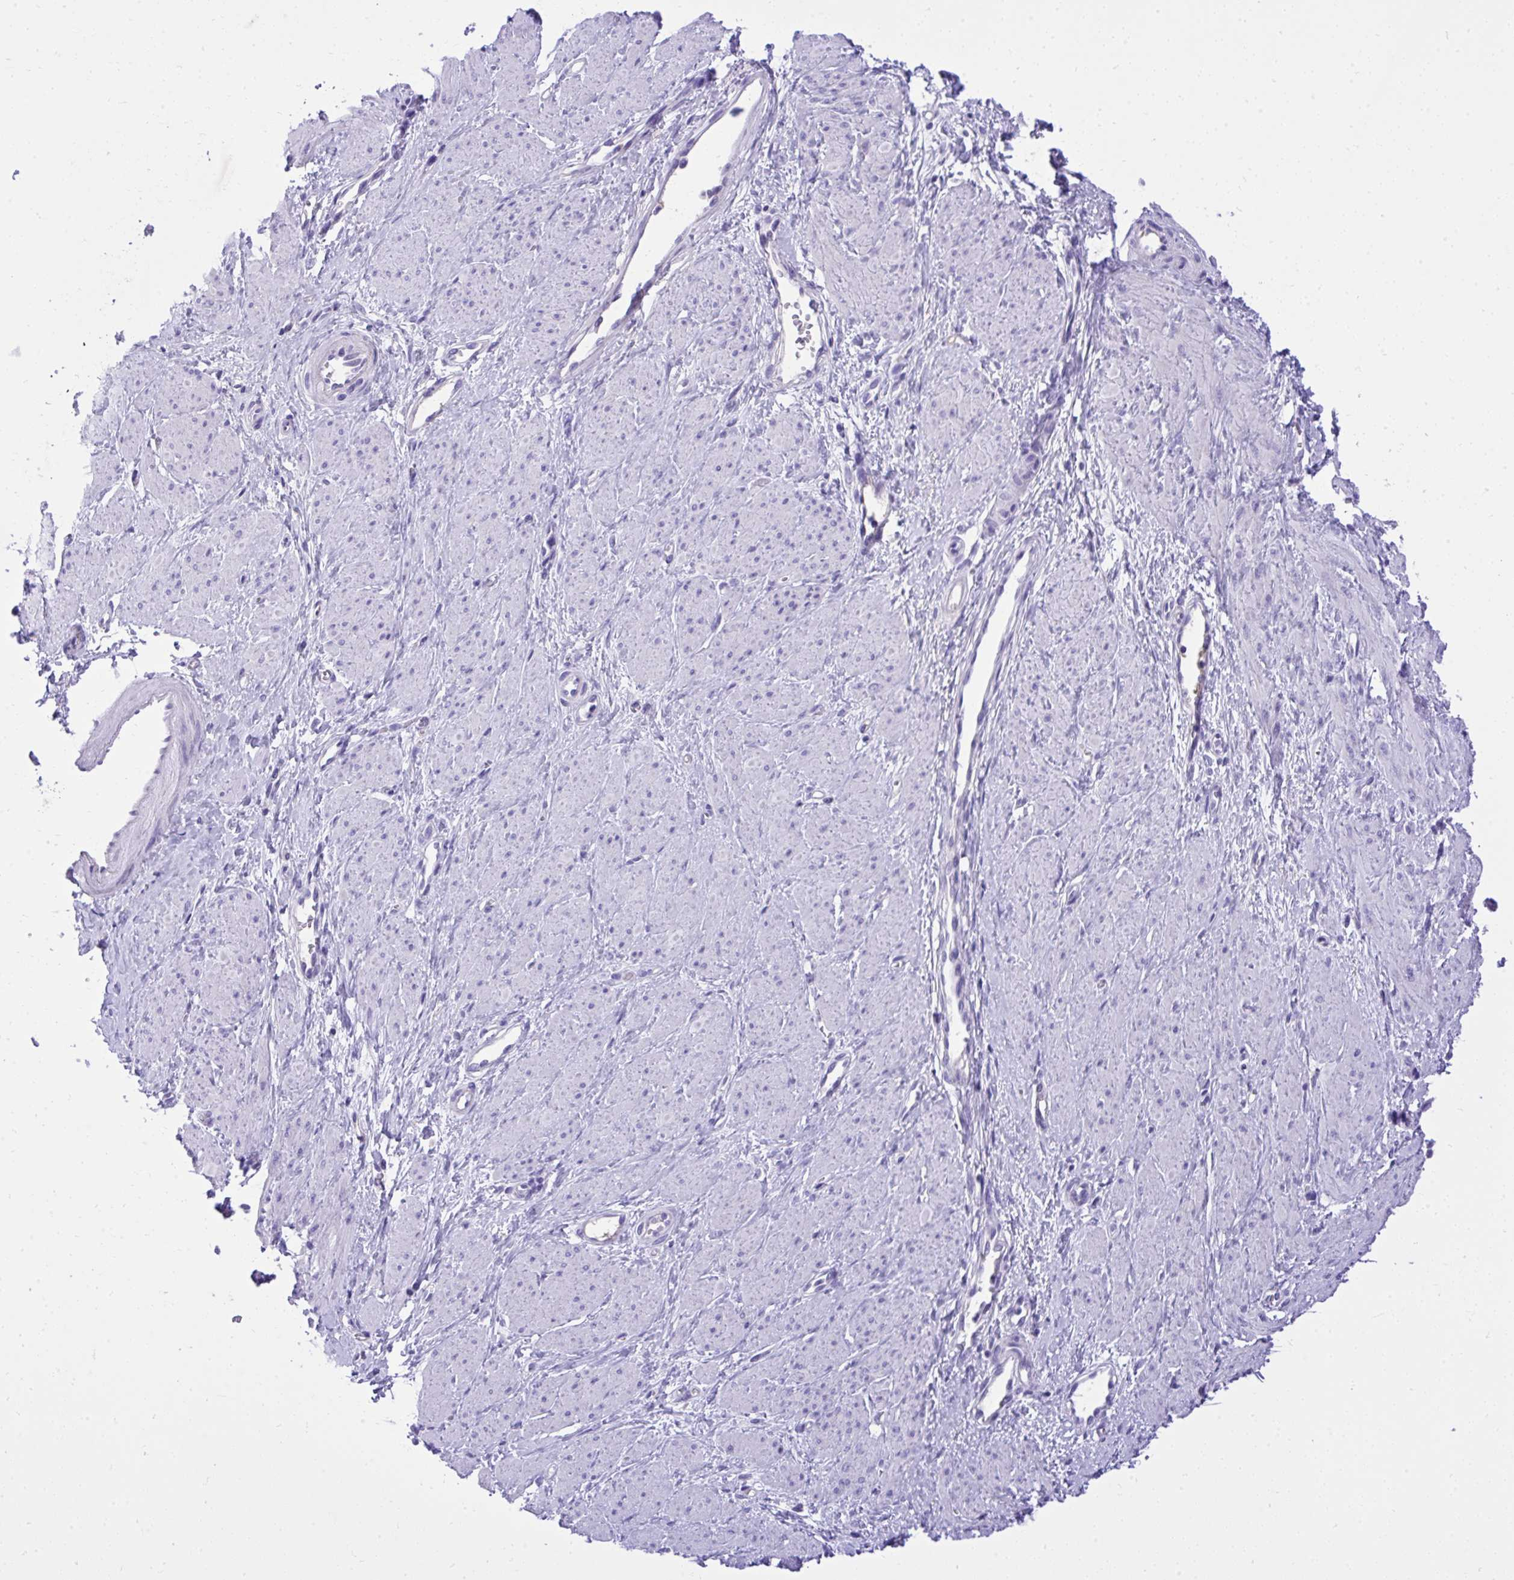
{"staining": {"intensity": "negative", "quantity": "none", "location": "none"}, "tissue": "smooth muscle", "cell_type": "Smooth muscle cells", "image_type": "normal", "snomed": [{"axis": "morphology", "description": "Normal tissue, NOS"}, {"axis": "topography", "description": "Smooth muscle"}, {"axis": "topography", "description": "Uterus"}], "caption": "Smooth muscle cells show no significant expression in unremarkable smooth muscle. (DAB (3,3'-diaminobenzidine) IHC visualized using brightfield microscopy, high magnification).", "gene": "ST6GALNAC3", "patient": {"sex": "female", "age": 39}}